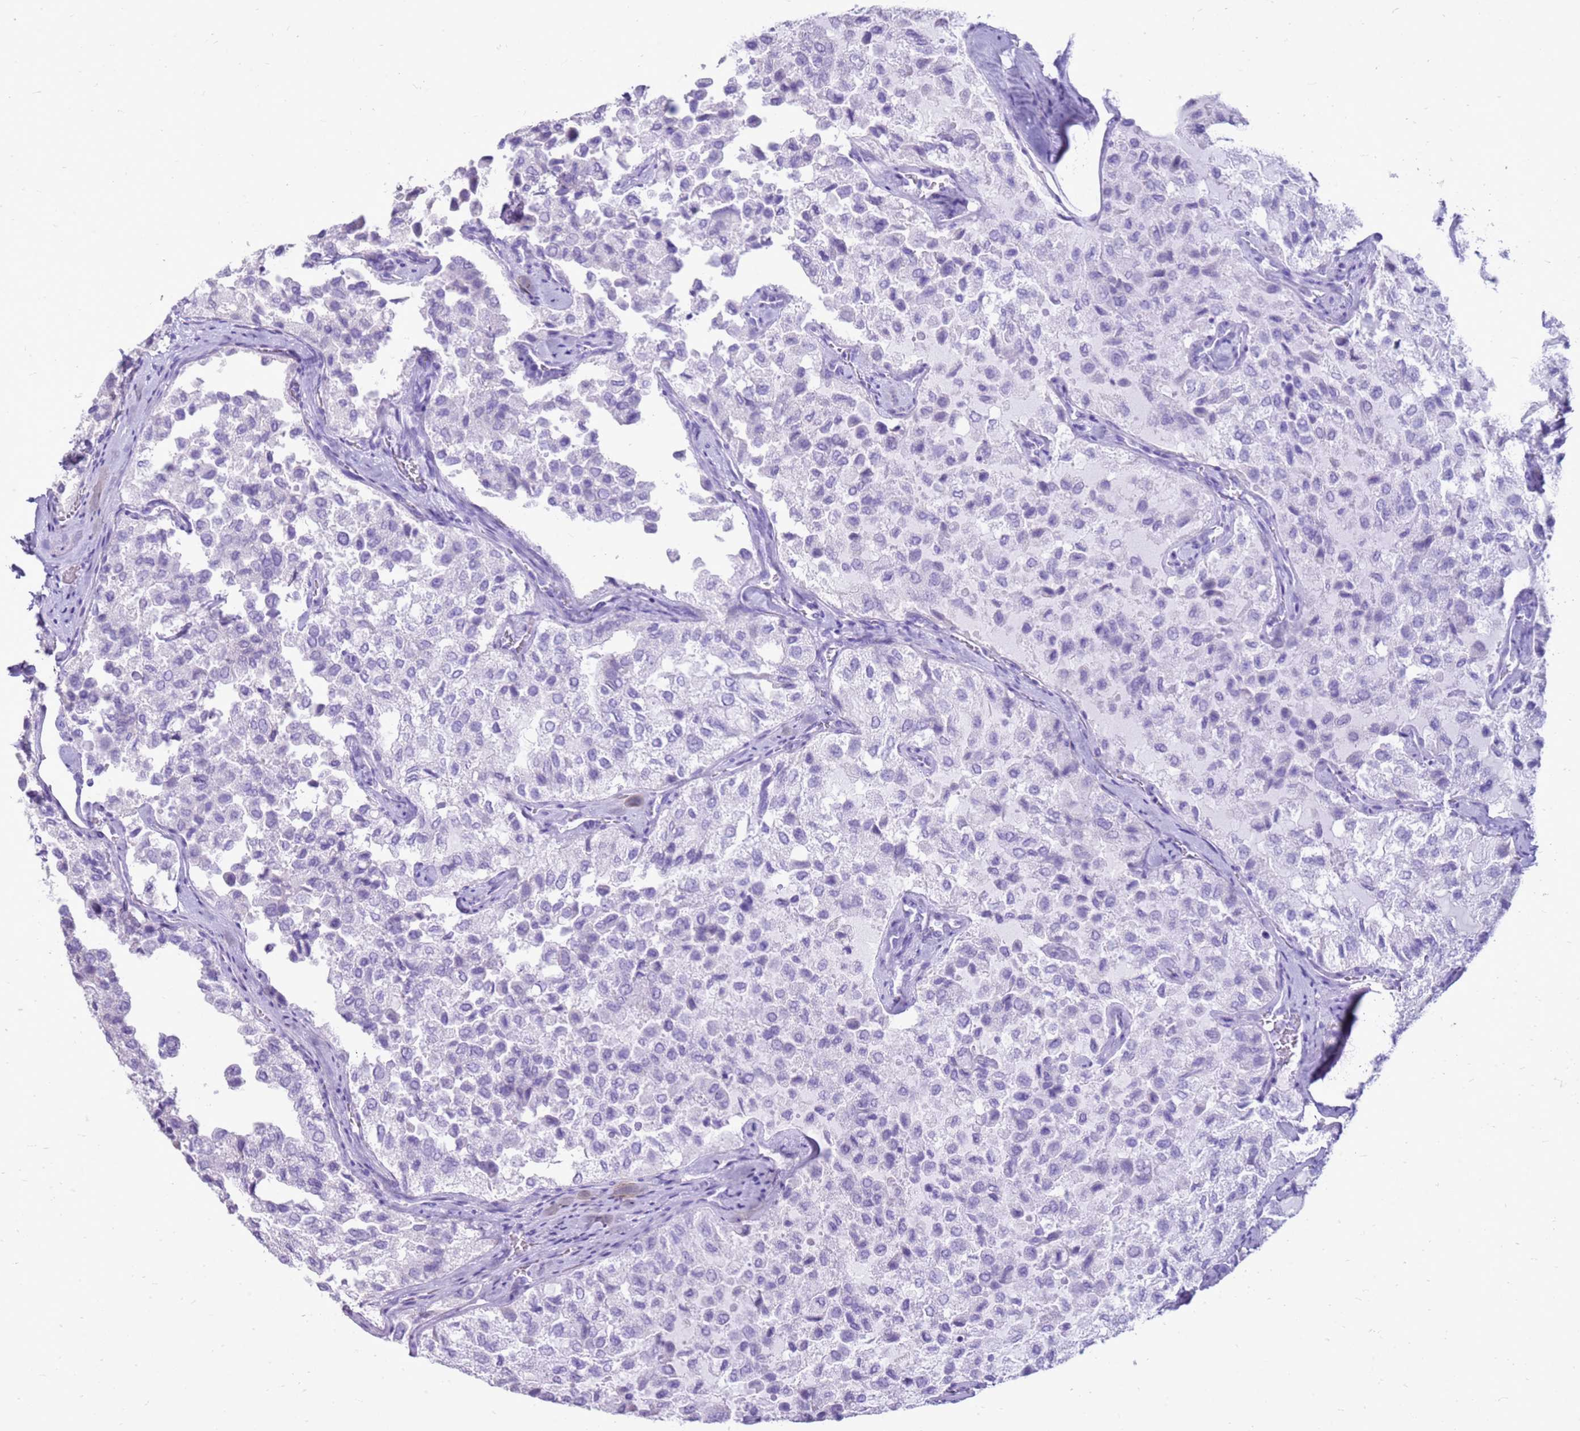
{"staining": {"intensity": "negative", "quantity": "none", "location": "none"}, "tissue": "thyroid cancer", "cell_type": "Tumor cells", "image_type": "cancer", "snomed": [{"axis": "morphology", "description": "Follicular adenoma carcinoma, NOS"}, {"axis": "topography", "description": "Thyroid gland"}], "caption": "Immunohistochemical staining of human thyroid cancer (follicular adenoma carcinoma) demonstrates no significant staining in tumor cells.", "gene": "CA8", "patient": {"sex": "male", "age": 75}}